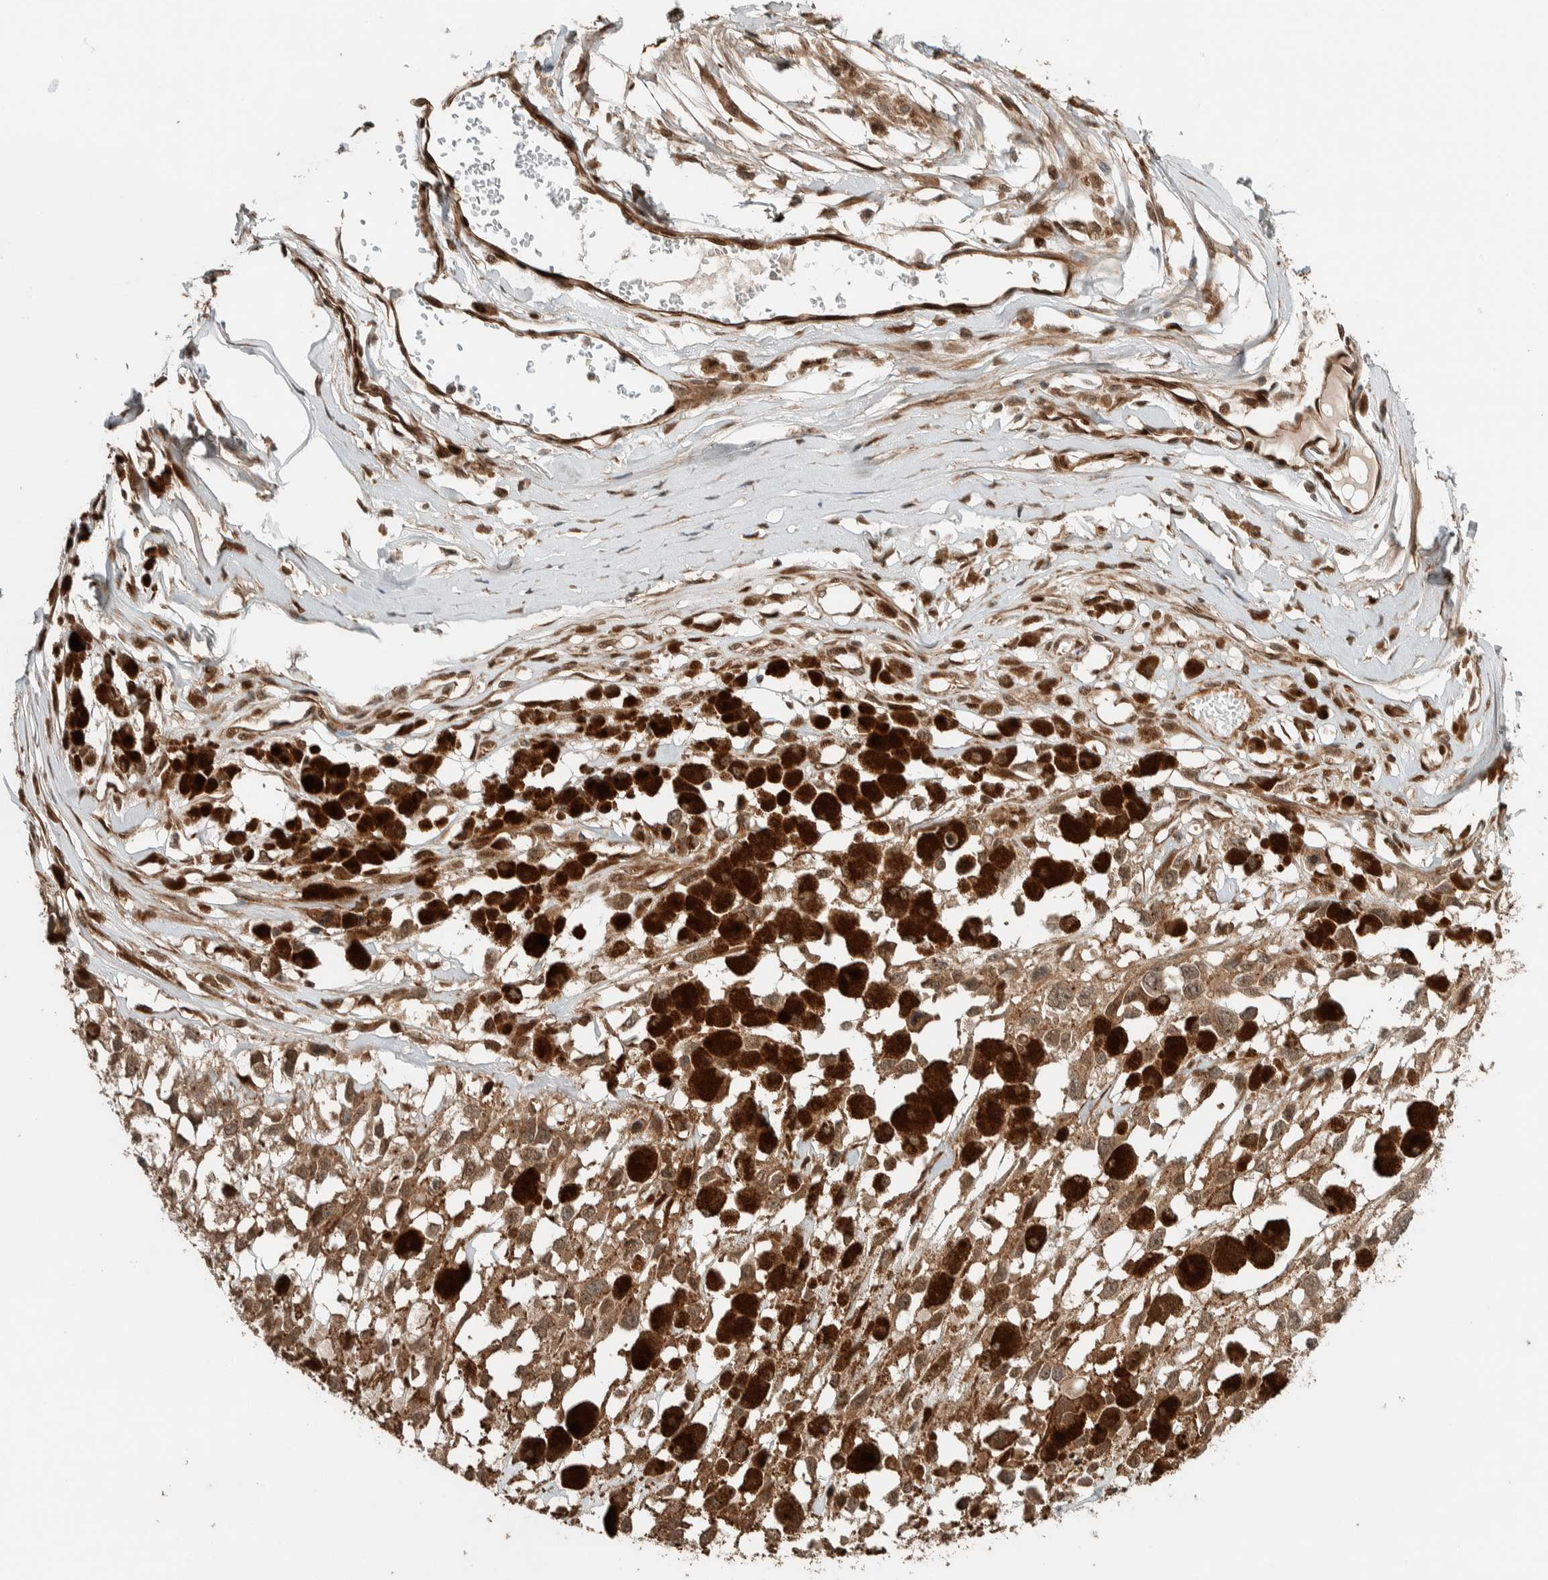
{"staining": {"intensity": "weak", "quantity": ">75%", "location": "cytoplasmic/membranous,nuclear"}, "tissue": "melanoma", "cell_type": "Tumor cells", "image_type": "cancer", "snomed": [{"axis": "morphology", "description": "Malignant melanoma, Metastatic site"}, {"axis": "topography", "description": "Lymph node"}], "caption": "Immunohistochemistry of melanoma shows low levels of weak cytoplasmic/membranous and nuclear staining in approximately >75% of tumor cells. The staining was performed using DAB to visualize the protein expression in brown, while the nuclei were stained in blue with hematoxylin (Magnification: 20x).", "gene": "STXBP4", "patient": {"sex": "male", "age": 59}}